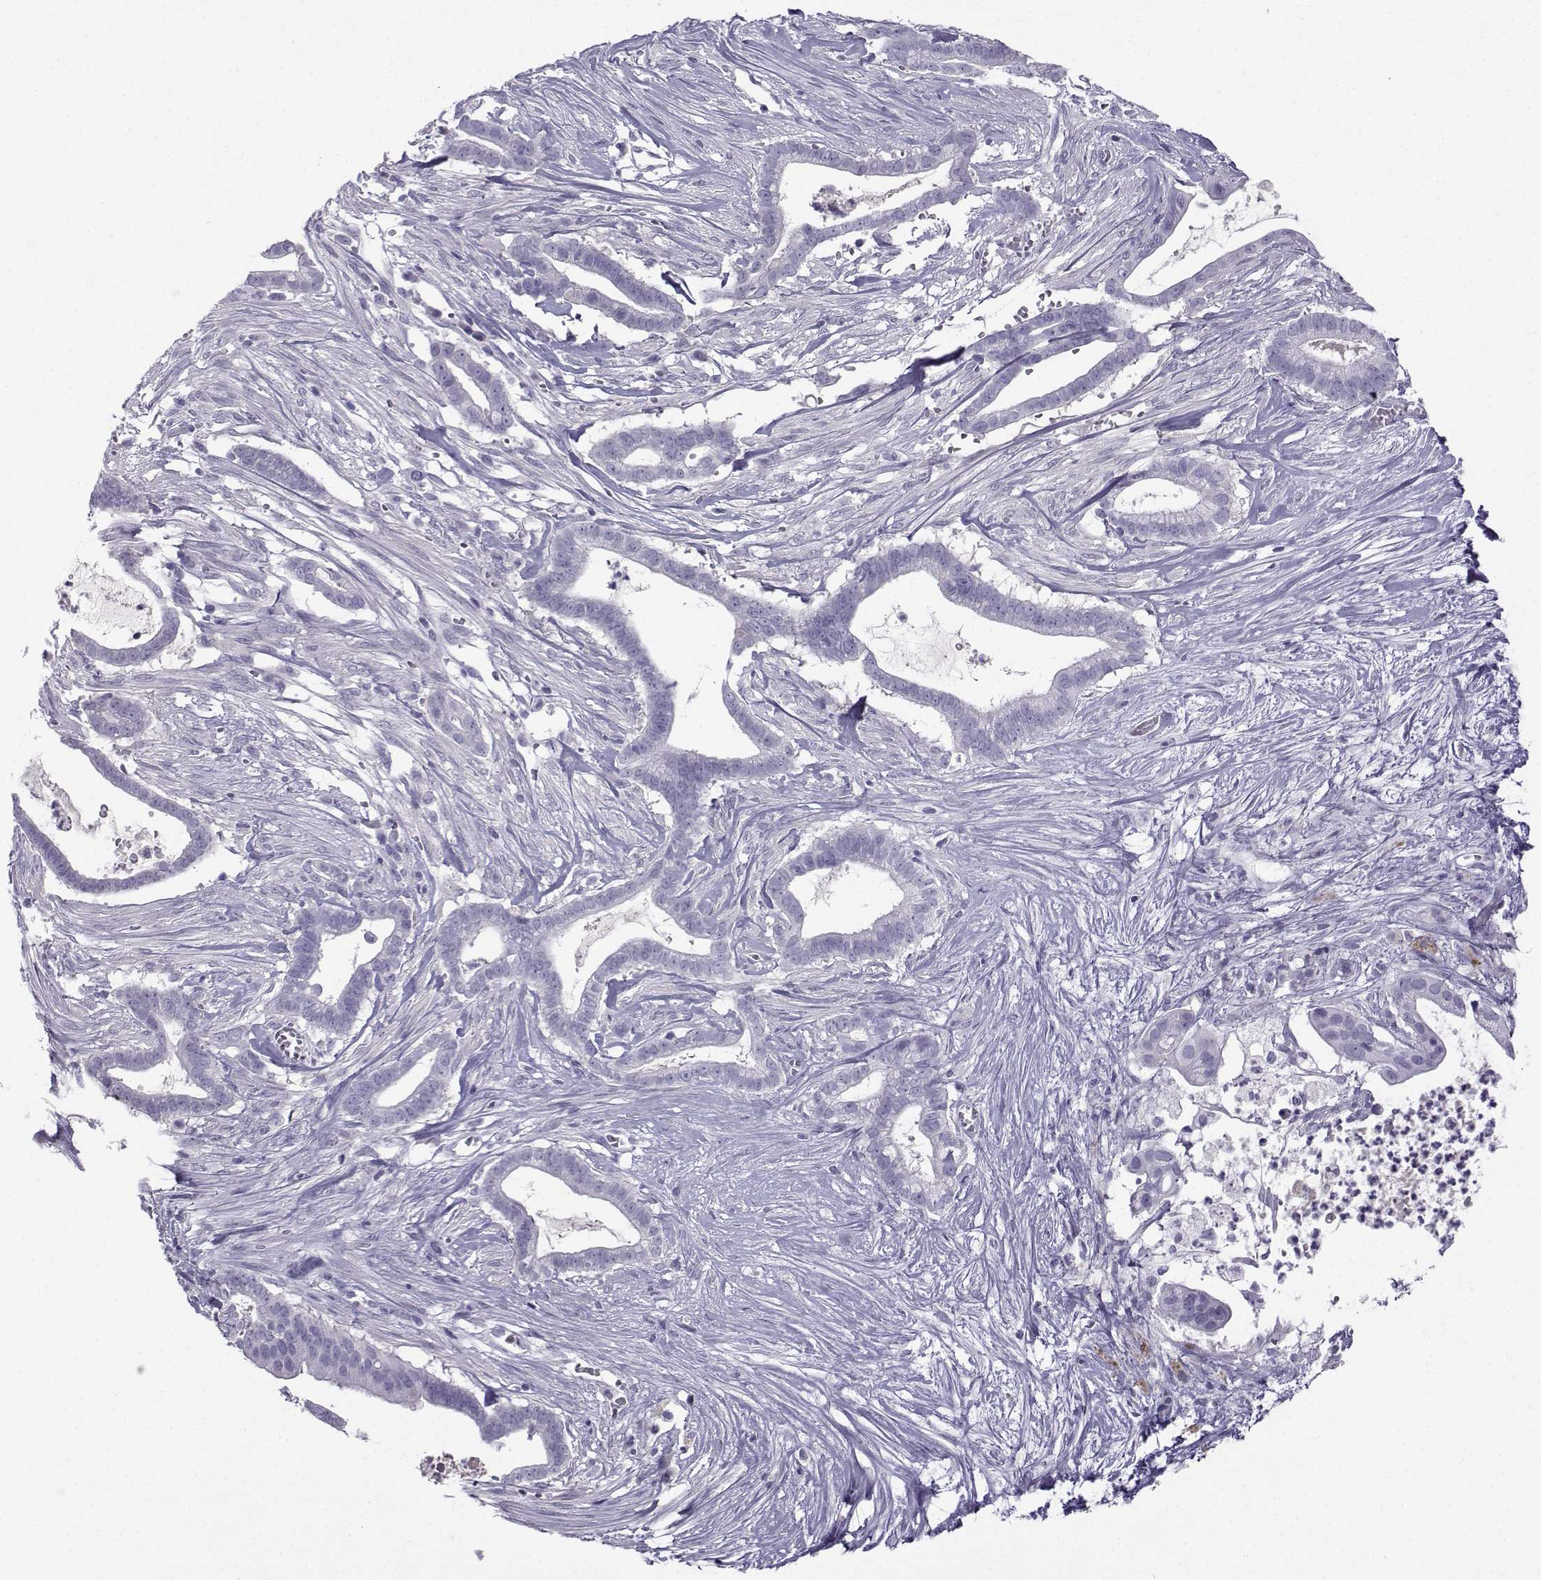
{"staining": {"intensity": "negative", "quantity": "none", "location": "none"}, "tissue": "pancreatic cancer", "cell_type": "Tumor cells", "image_type": "cancer", "snomed": [{"axis": "morphology", "description": "Adenocarcinoma, NOS"}, {"axis": "topography", "description": "Pancreas"}], "caption": "Tumor cells show no significant expression in adenocarcinoma (pancreatic). The staining was performed using DAB to visualize the protein expression in brown, while the nuclei were stained in blue with hematoxylin (Magnification: 20x).", "gene": "ARMC2", "patient": {"sex": "male", "age": 61}}